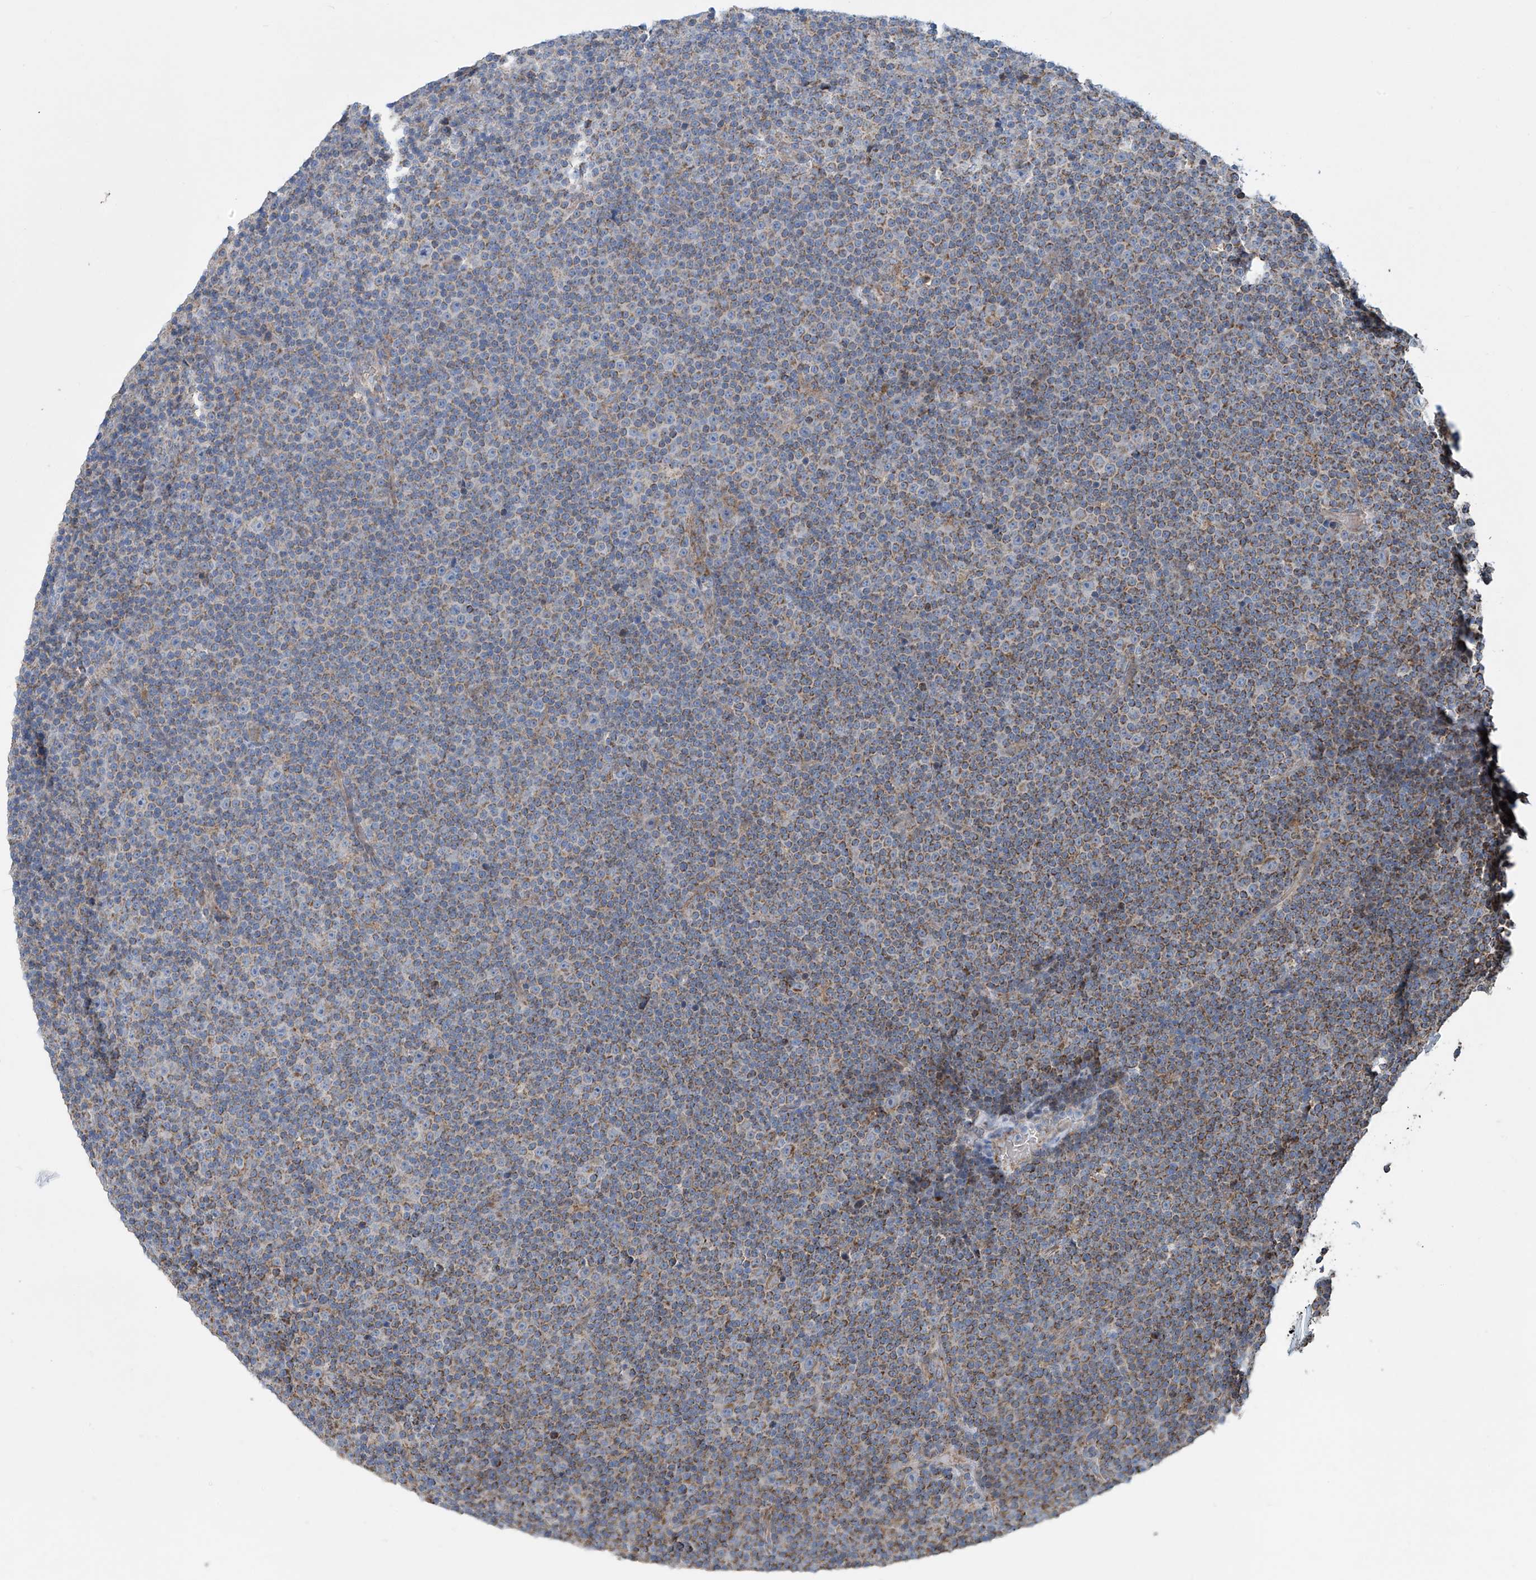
{"staining": {"intensity": "moderate", "quantity": ">75%", "location": "cytoplasmic/membranous"}, "tissue": "lymphoma", "cell_type": "Tumor cells", "image_type": "cancer", "snomed": [{"axis": "morphology", "description": "Malignant lymphoma, non-Hodgkin's type, Low grade"}, {"axis": "topography", "description": "Lymph node"}], "caption": "A brown stain highlights moderate cytoplasmic/membranous expression of a protein in human malignant lymphoma, non-Hodgkin's type (low-grade) tumor cells.", "gene": "COMMD1", "patient": {"sex": "female", "age": 67}}